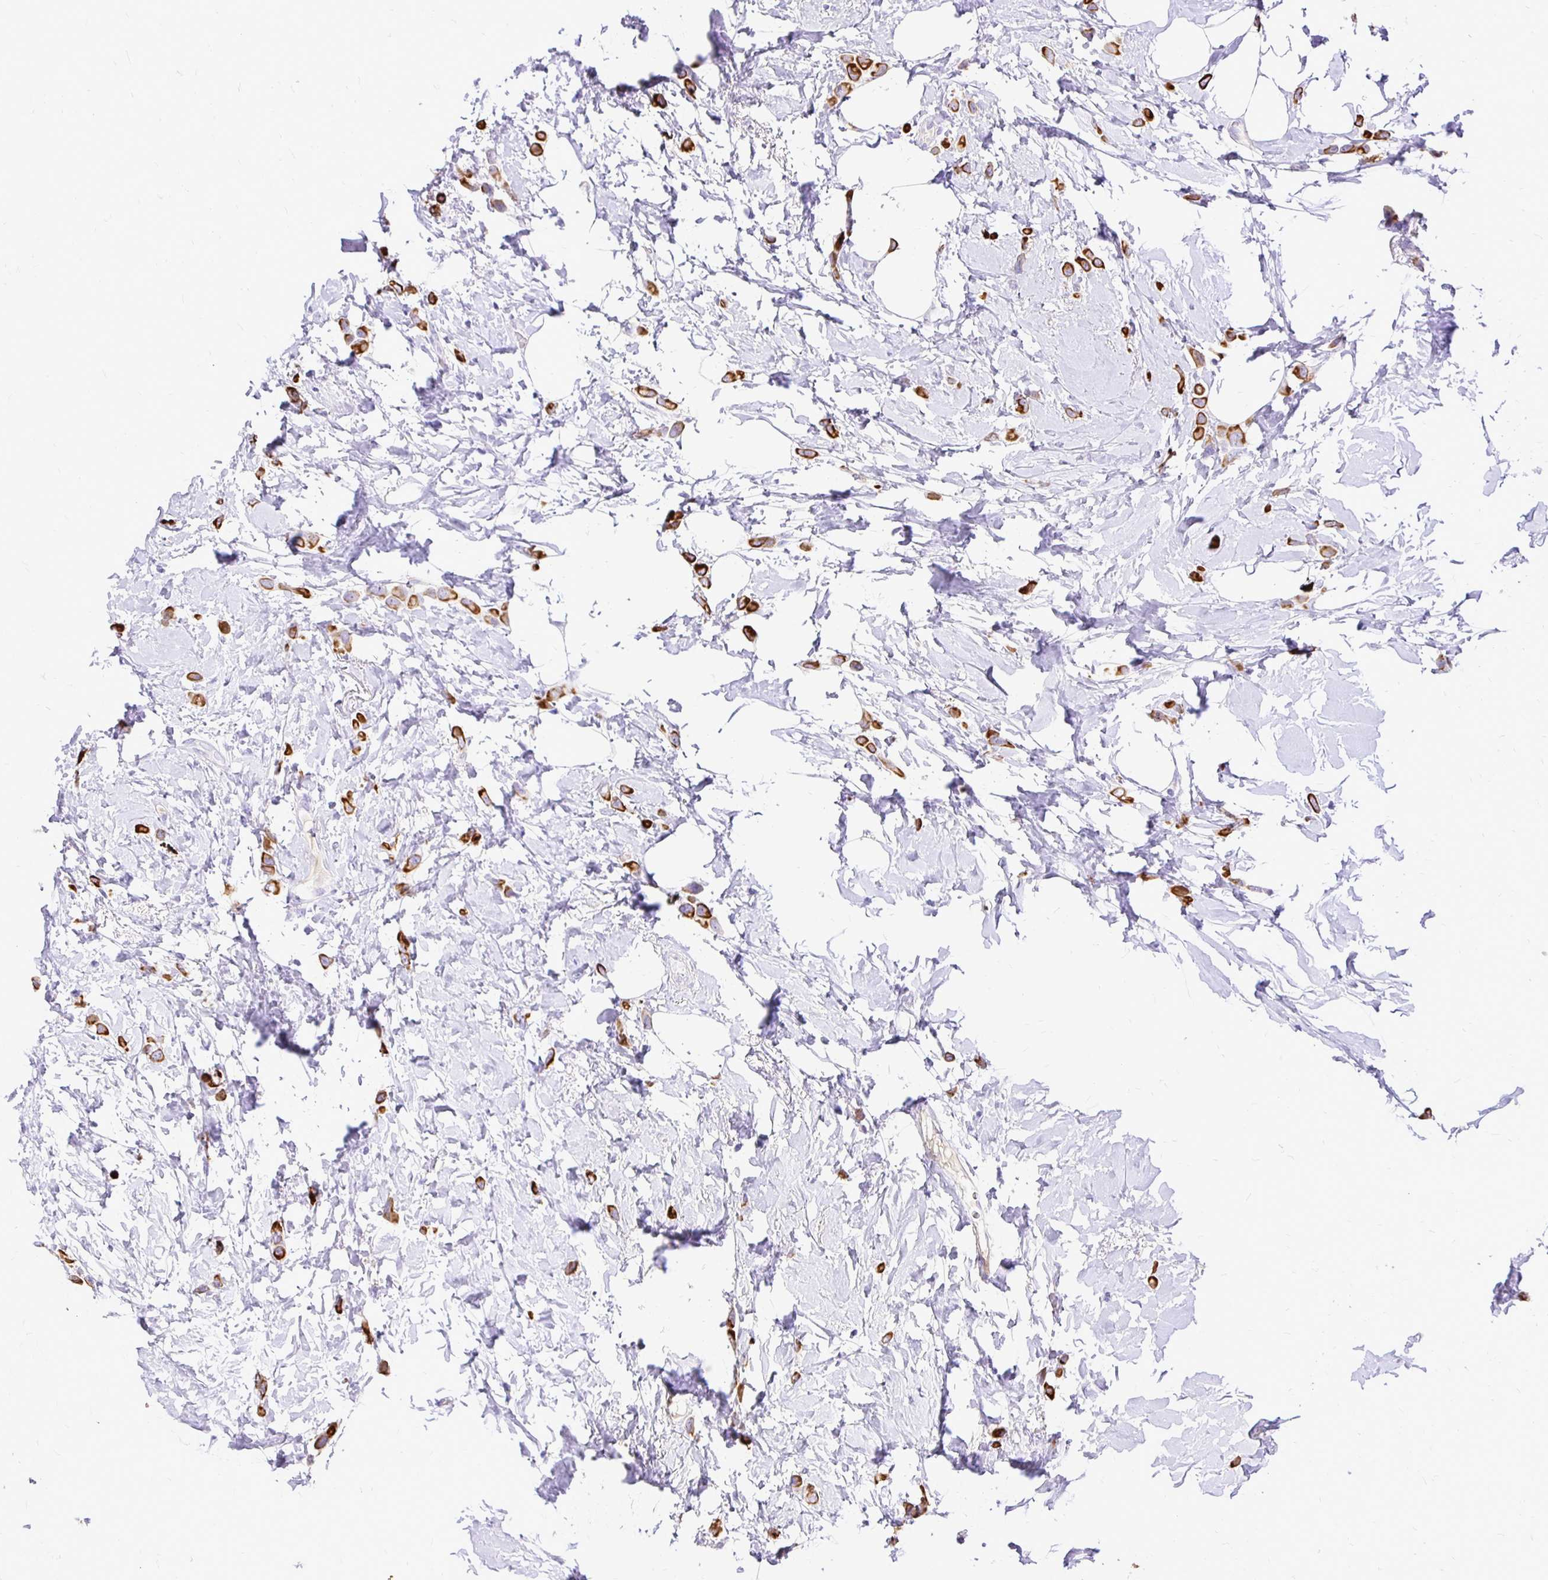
{"staining": {"intensity": "strong", "quantity": ">75%", "location": "cytoplasmic/membranous"}, "tissue": "breast cancer", "cell_type": "Tumor cells", "image_type": "cancer", "snomed": [{"axis": "morphology", "description": "Lobular carcinoma"}, {"axis": "topography", "description": "Breast"}], "caption": "Protein expression analysis of human lobular carcinoma (breast) reveals strong cytoplasmic/membranous staining in approximately >75% of tumor cells.", "gene": "TAF1D", "patient": {"sex": "female", "age": 66}}